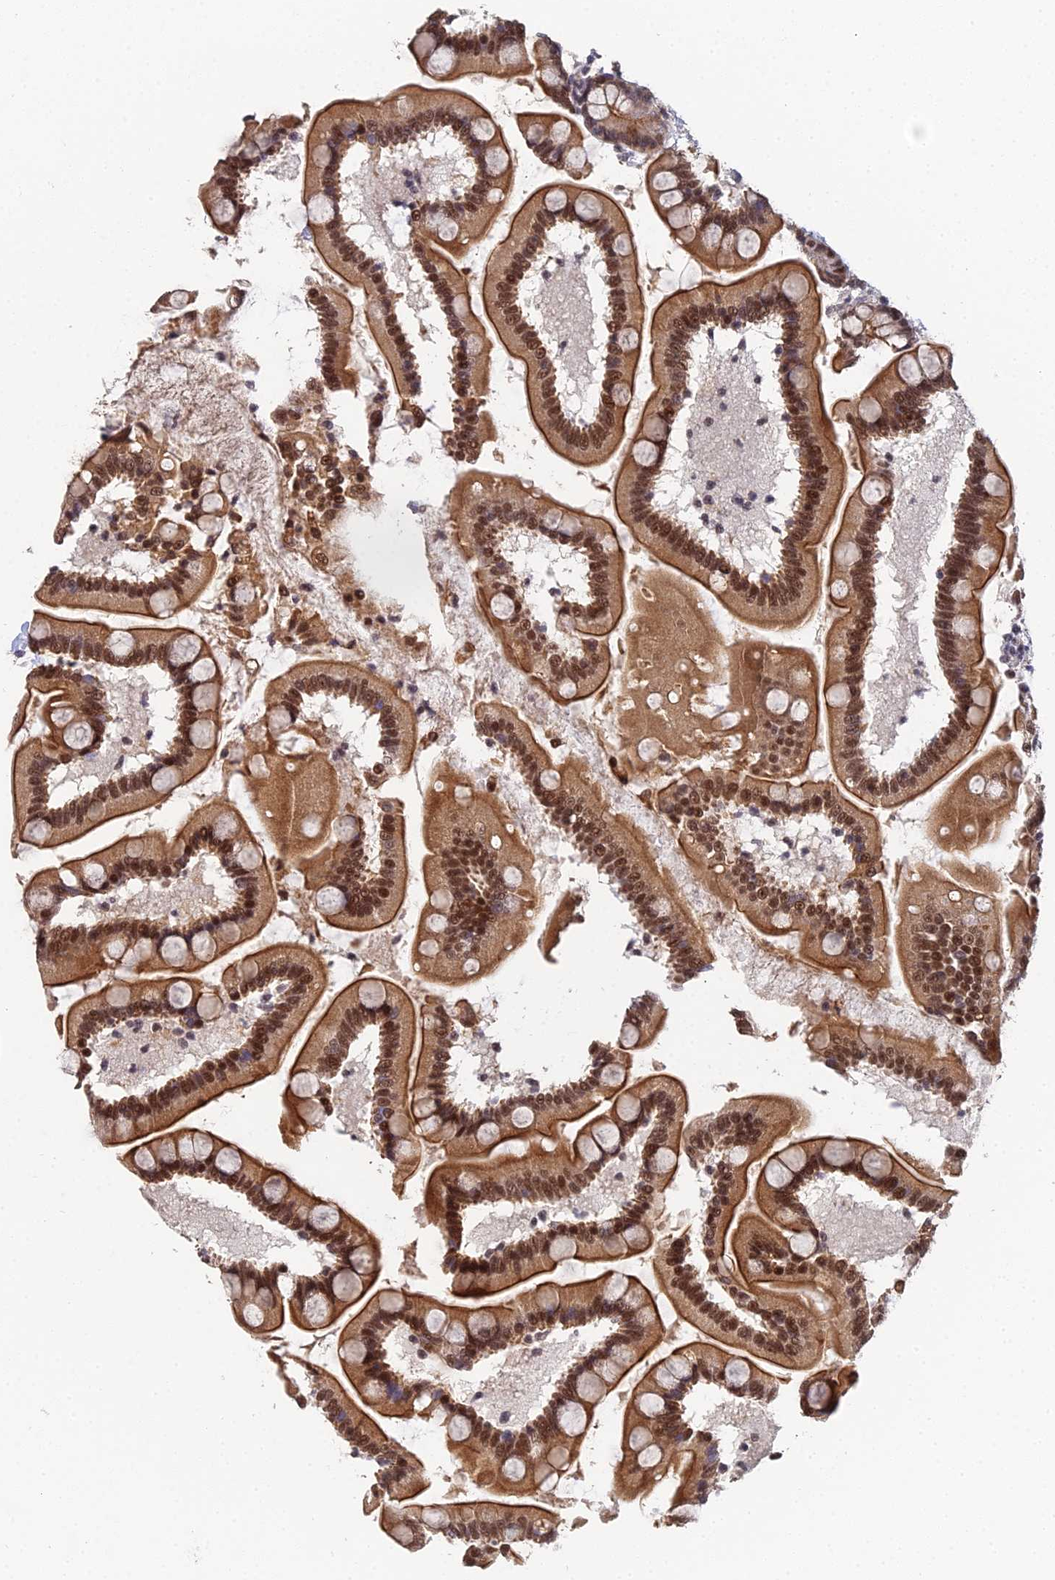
{"staining": {"intensity": "strong", "quantity": ">75%", "location": "cytoplasmic/membranous,nuclear"}, "tissue": "small intestine", "cell_type": "Glandular cells", "image_type": "normal", "snomed": [{"axis": "morphology", "description": "Normal tissue, NOS"}, {"axis": "topography", "description": "Small intestine"}], "caption": "Immunohistochemical staining of benign small intestine displays >75% levels of strong cytoplasmic/membranous,nuclear protein positivity in approximately >75% of glandular cells. The protein of interest is stained brown, and the nuclei are stained in blue (DAB IHC with brightfield microscopy, high magnification).", "gene": "BIVM", "patient": {"sex": "female", "age": 64}}